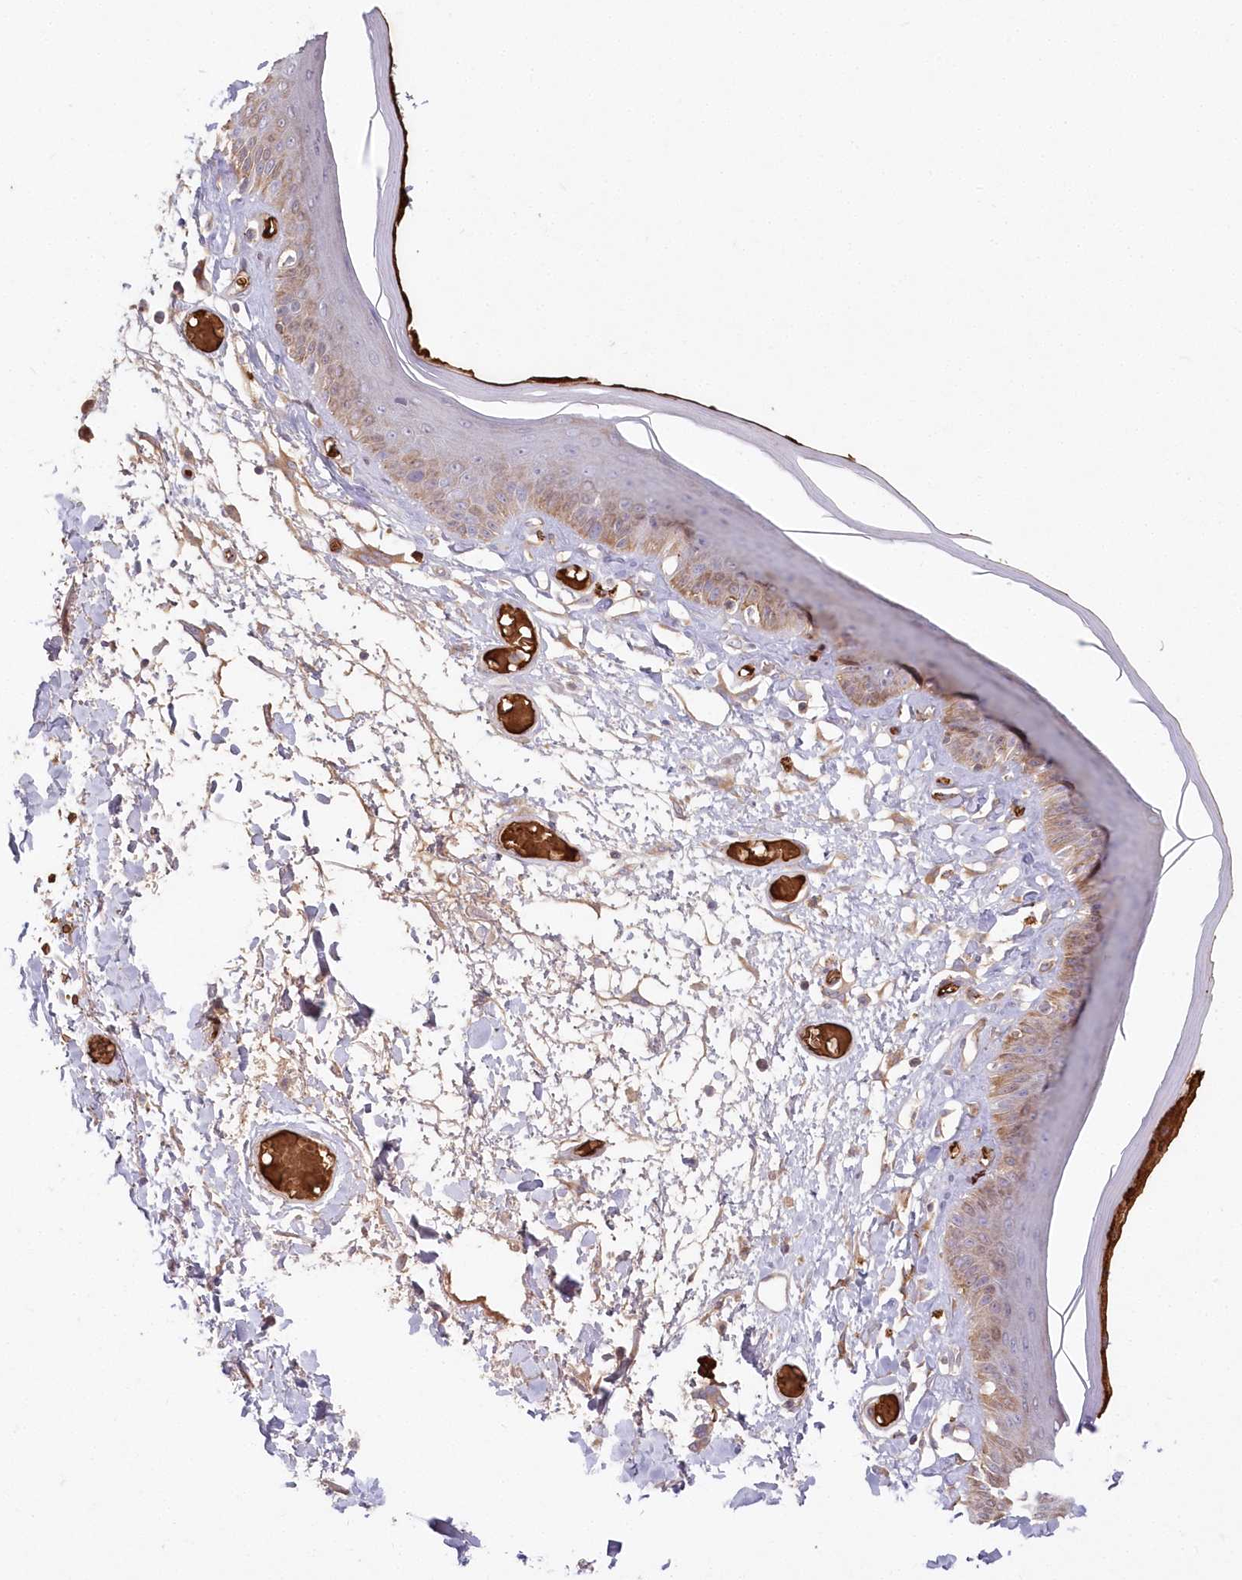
{"staining": {"intensity": "moderate", "quantity": "<25%", "location": "cytoplasmic/membranous"}, "tissue": "skin", "cell_type": "Epidermal cells", "image_type": "normal", "snomed": [{"axis": "morphology", "description": "Normal tissue, NOS"}, {"axis": "topography", "description": "Vulva"}], "caption": "Epidermal cells display low levels of moderate cytoplasmic/membranous staining in about <25% of cells in unremarkable skin.", "gene": "SERINC1", "patient": {"sex": "female", "age": 73}}